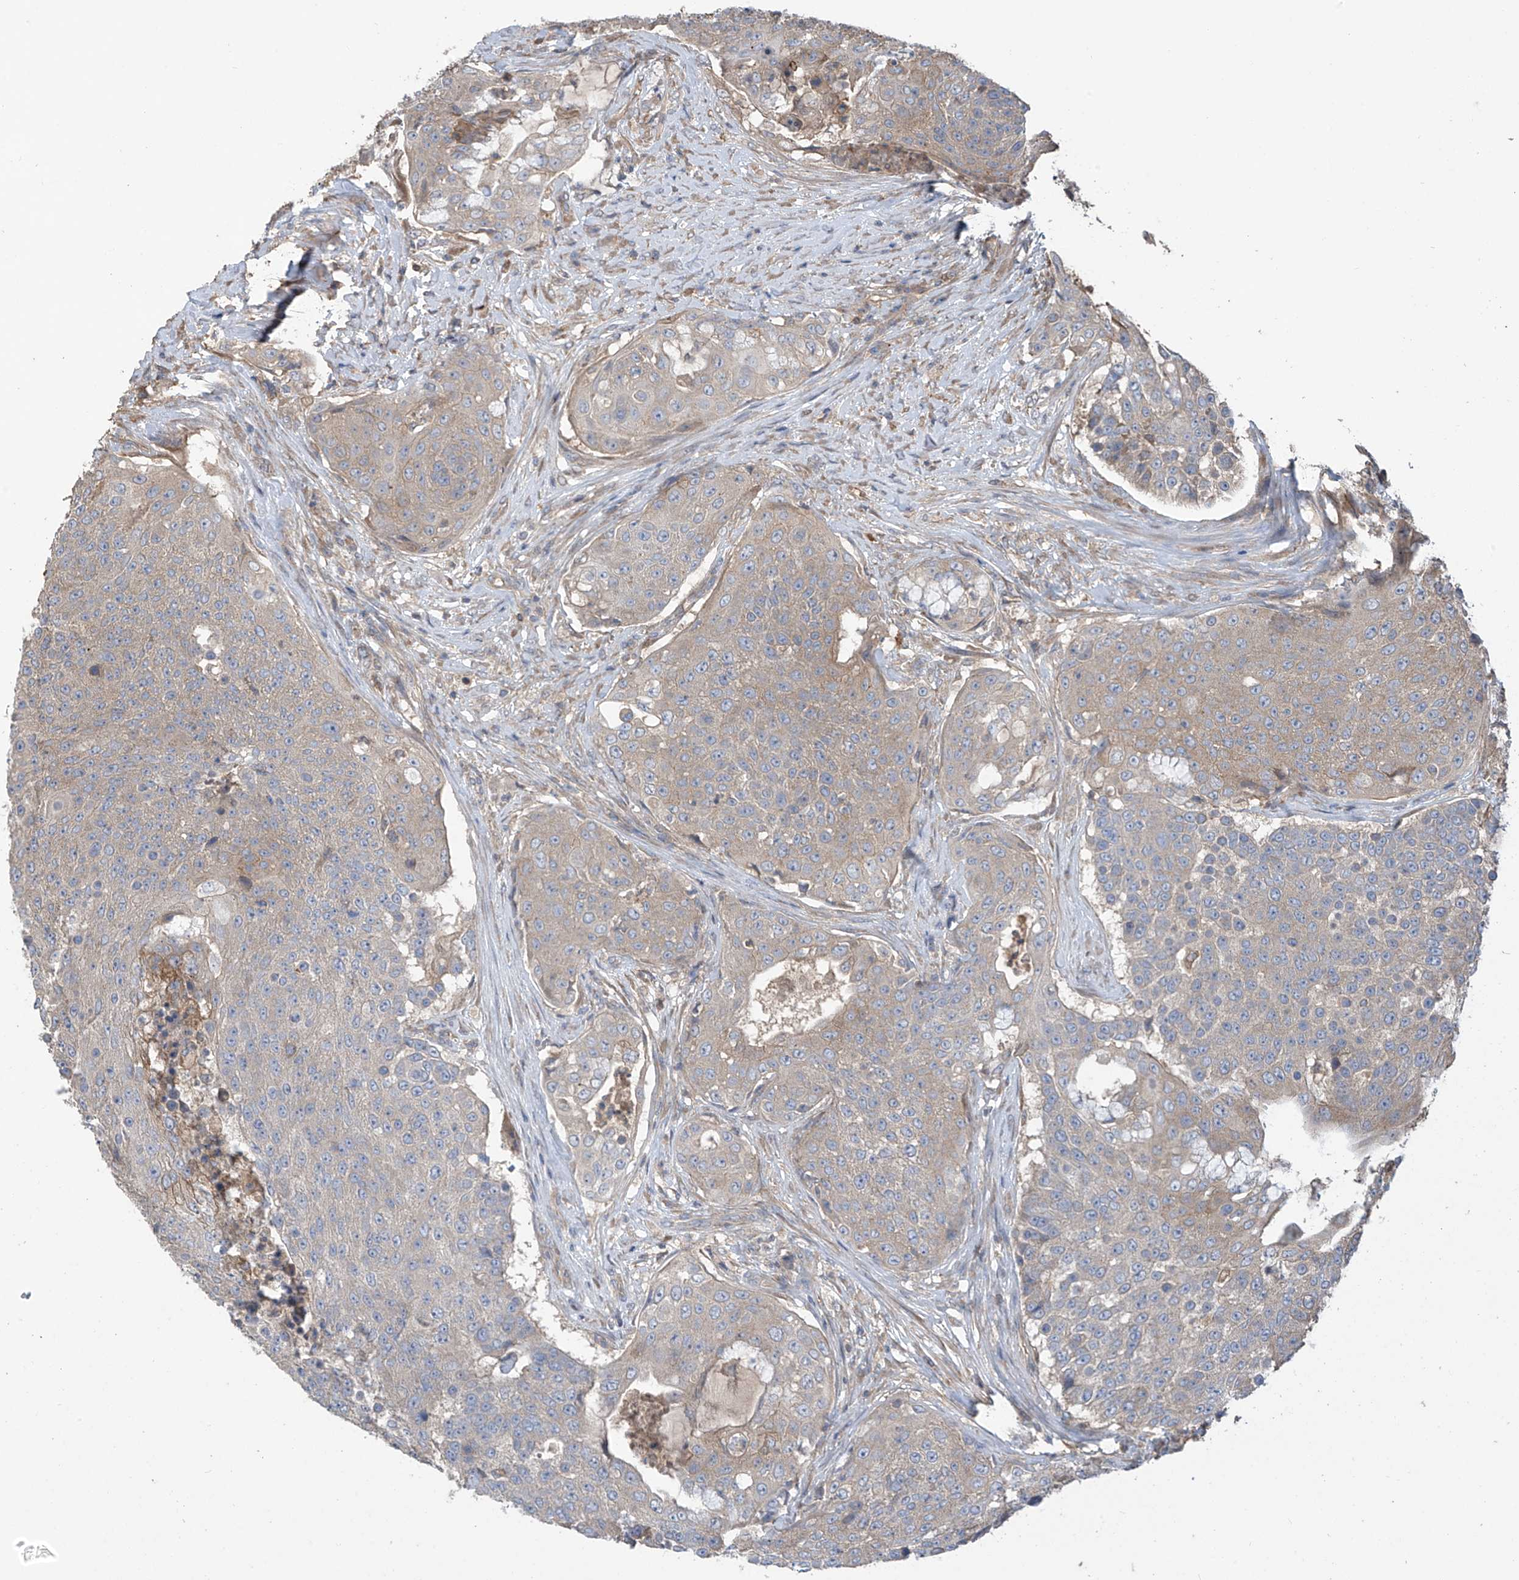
{"staining": {"intensity": "weak", "quantity": "<25%", "location": "cytoplasmic/membranous"}, "tissue": "urothelial cancer", "cell_type": "Tumor cells", "image_type": "cancer", "snomed": [{"axis": "morphology", "description": "Urothelial carcinoma, High grade"}, {"axis": "topography", "description": "Urinary bladder"}], "caption": "High magnification brightfield microscopy of urothelial cancer stained with DAB (brown) and counterstained with hematoxylin (blue): tumor cells show no significant staining. The staining is performed using DAB (3,3'-diaminobenzidine) brown chromogen with nuclei counter-stained in using hematoxylin.", "gene": "PHACTR4", "patient": {"sex": "female", "age": 63}}